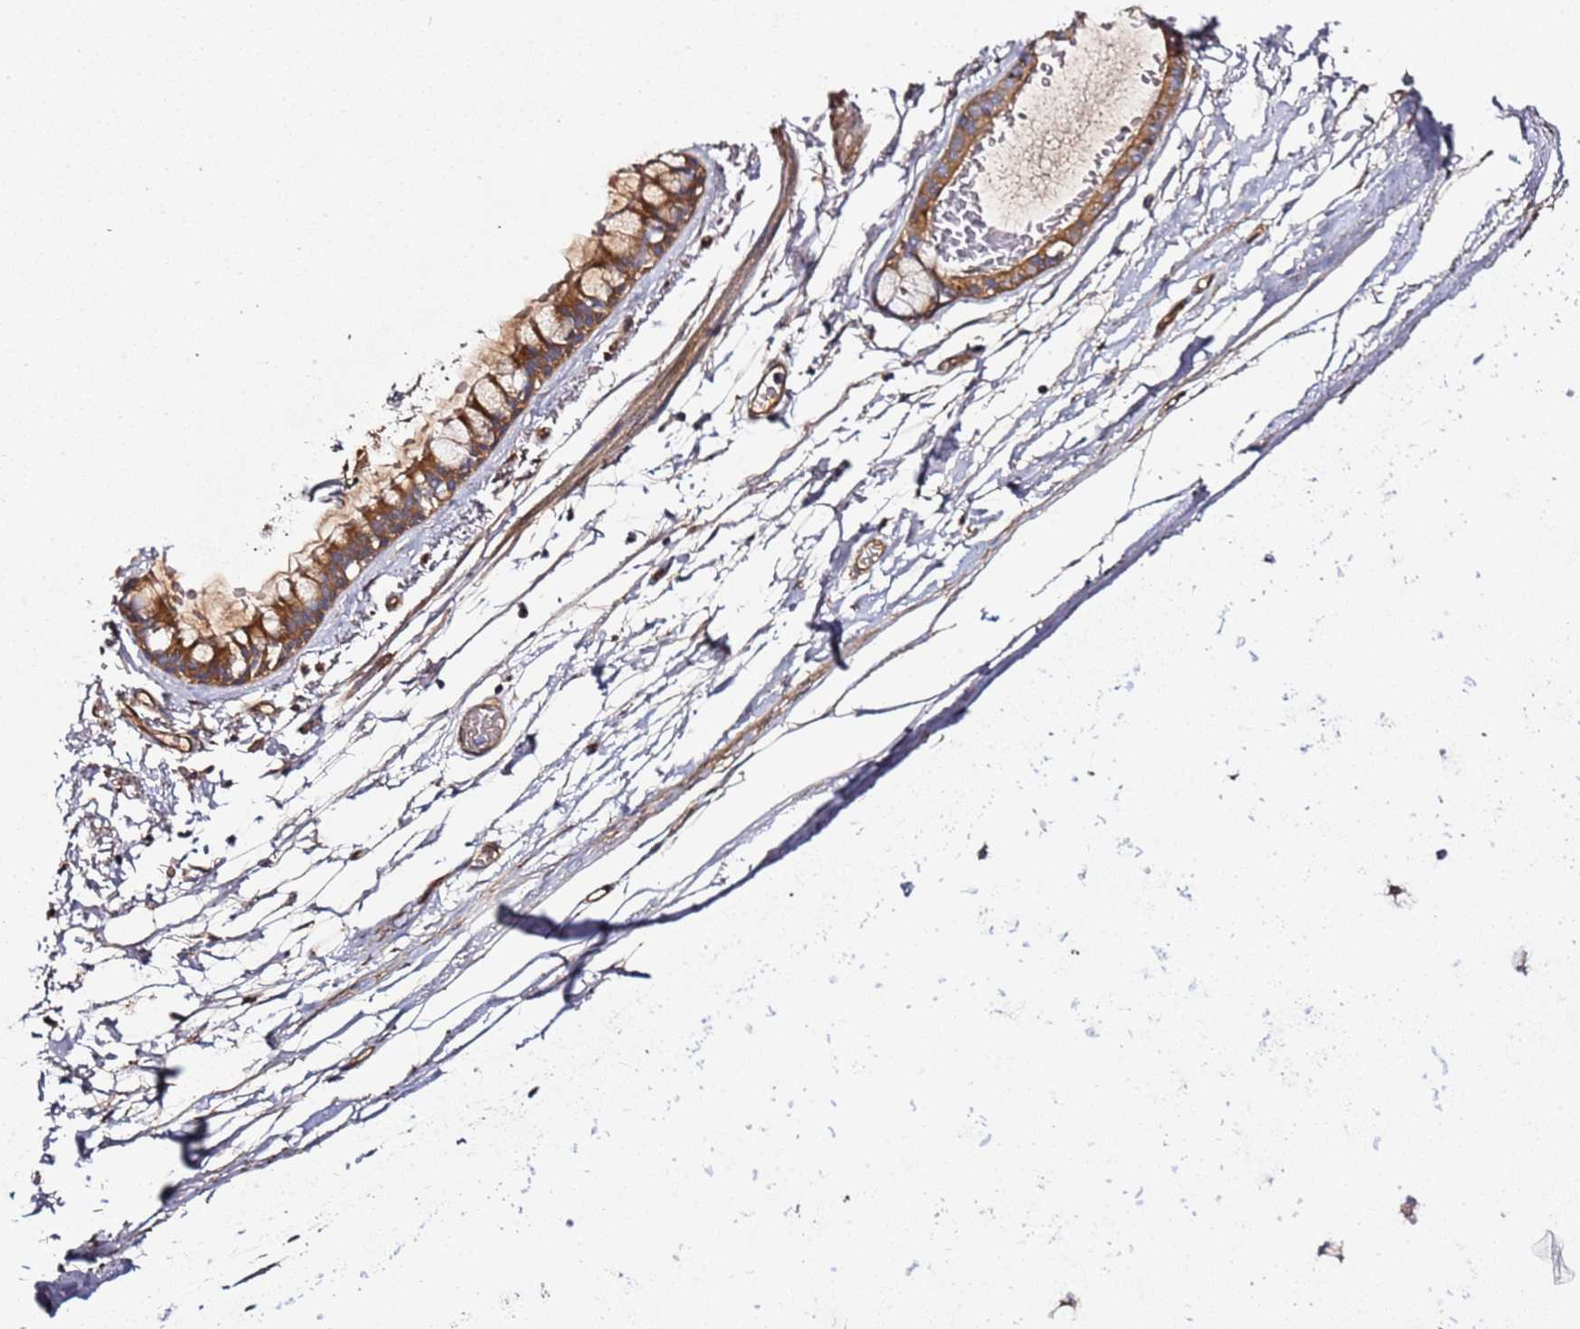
{"staining": {"intensity": "strong", "quantity": ">75%", "location": "cytoplasmic/membranous"}, "tissue": "bronchus", "cell_type": "Respiratory epithelial cells", "image_type": "normal", "snomed": [{"axis": "morphology", "description": "Normal tissue, NOS"}, {"axis": "topography", "description": "Cartilage tissue"}], "caption": "This is a photomicrograph of immunohistochemistry (IHC) staining of unremarkable bronchus, which shows strong expression in the cytoplasmic/membranous of respiratory epithelial cells.", "gene": "GNL1", "patient": {"sex": "male", "age": 63}}